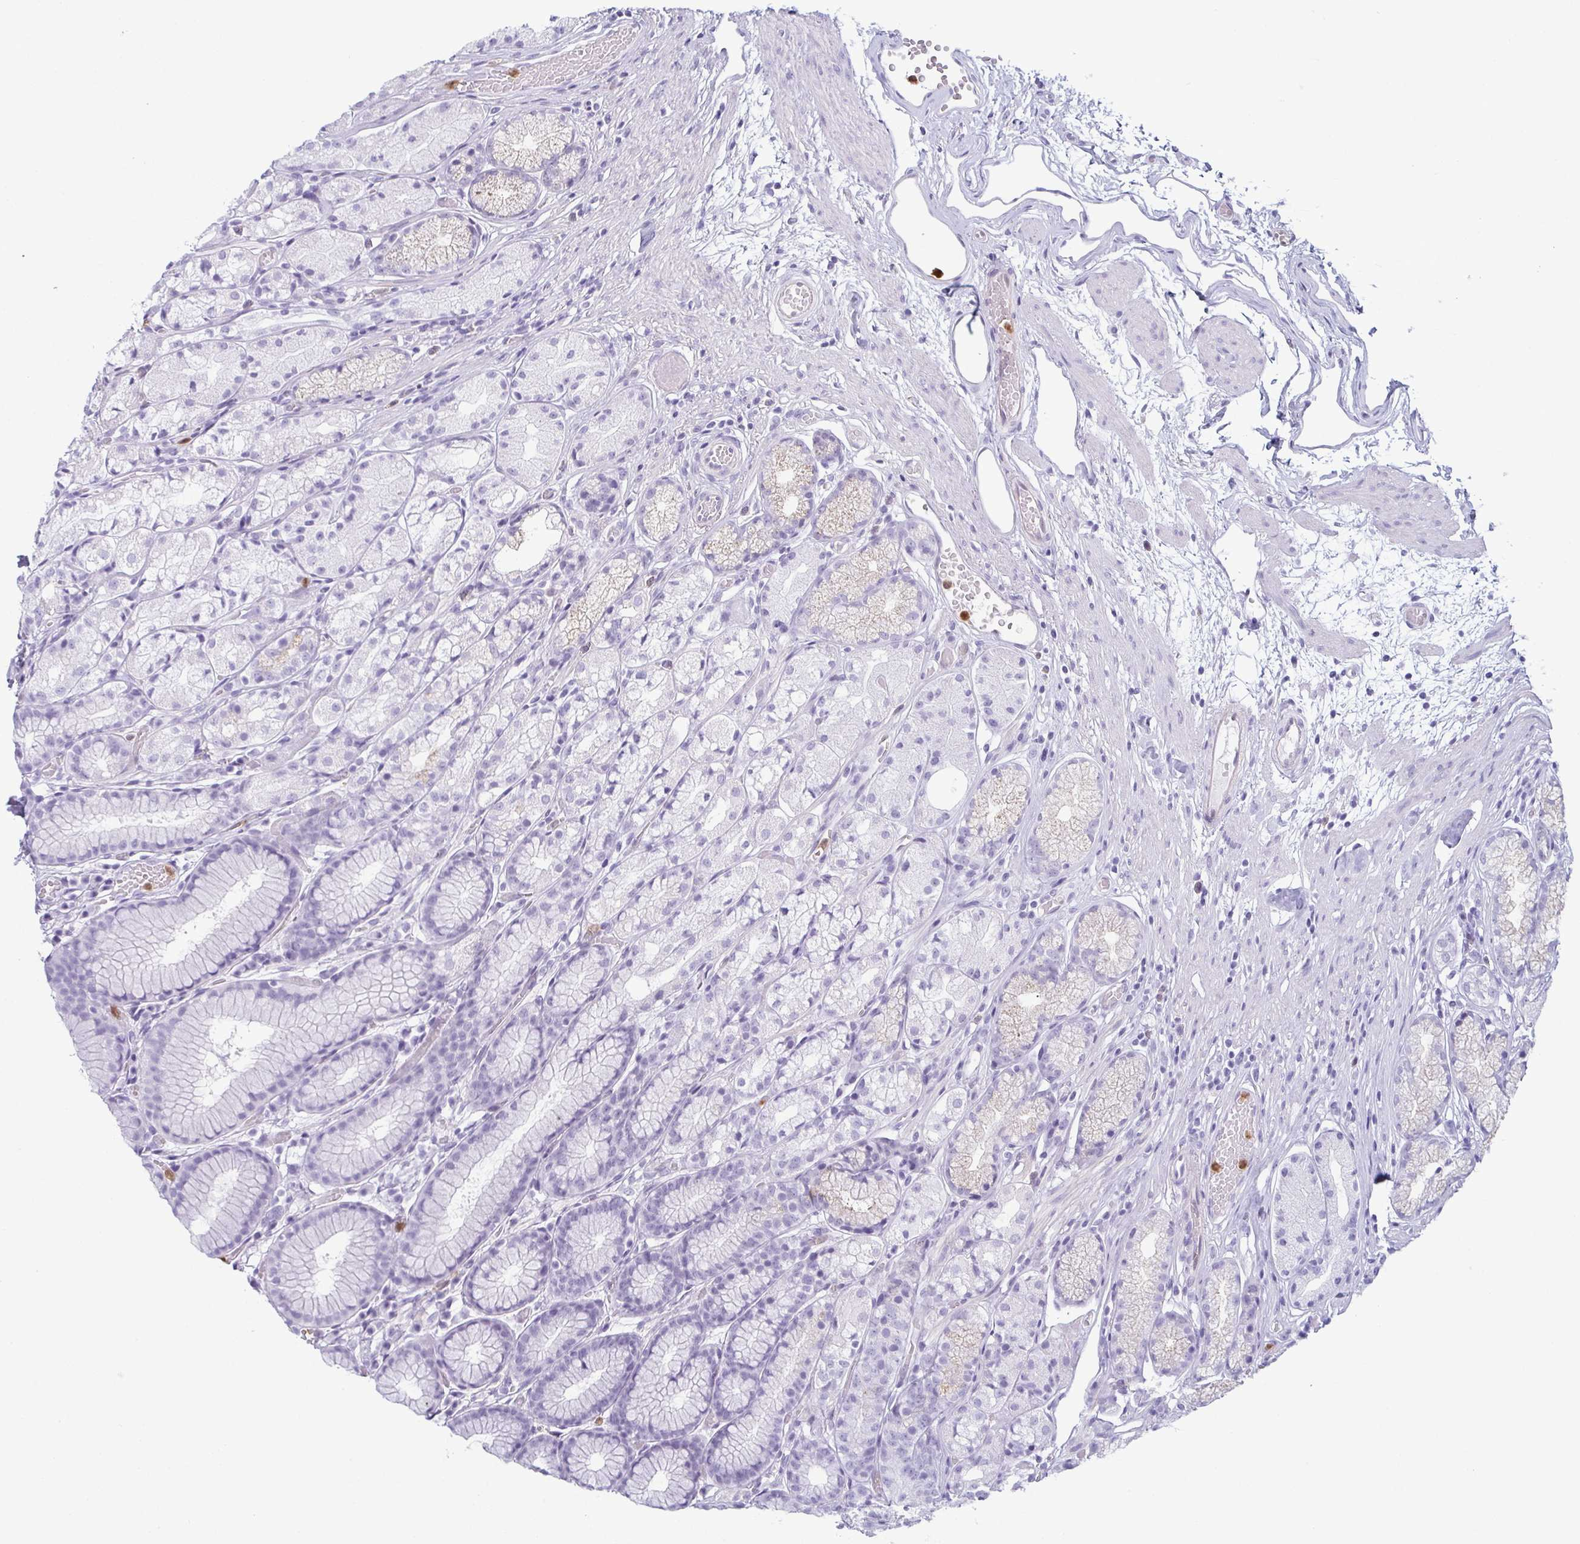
{"staining": {"intensity": "negative", "quantity": "none", "location": "none"}, "tissue": "stomach", "cell_type": "Glandular cells", "image_type": "normal", "snomed": [{"axis": "morphology", "description": "Normal tissue, NOS"}, {"axis": "topography", "description": "Stomach"}], "caption": "This is an IHC histopathology image of normal stomach. There is no positivity in glandular cells.", "gene": "CDA", "patient": {"sex": "male", "age": 70}}